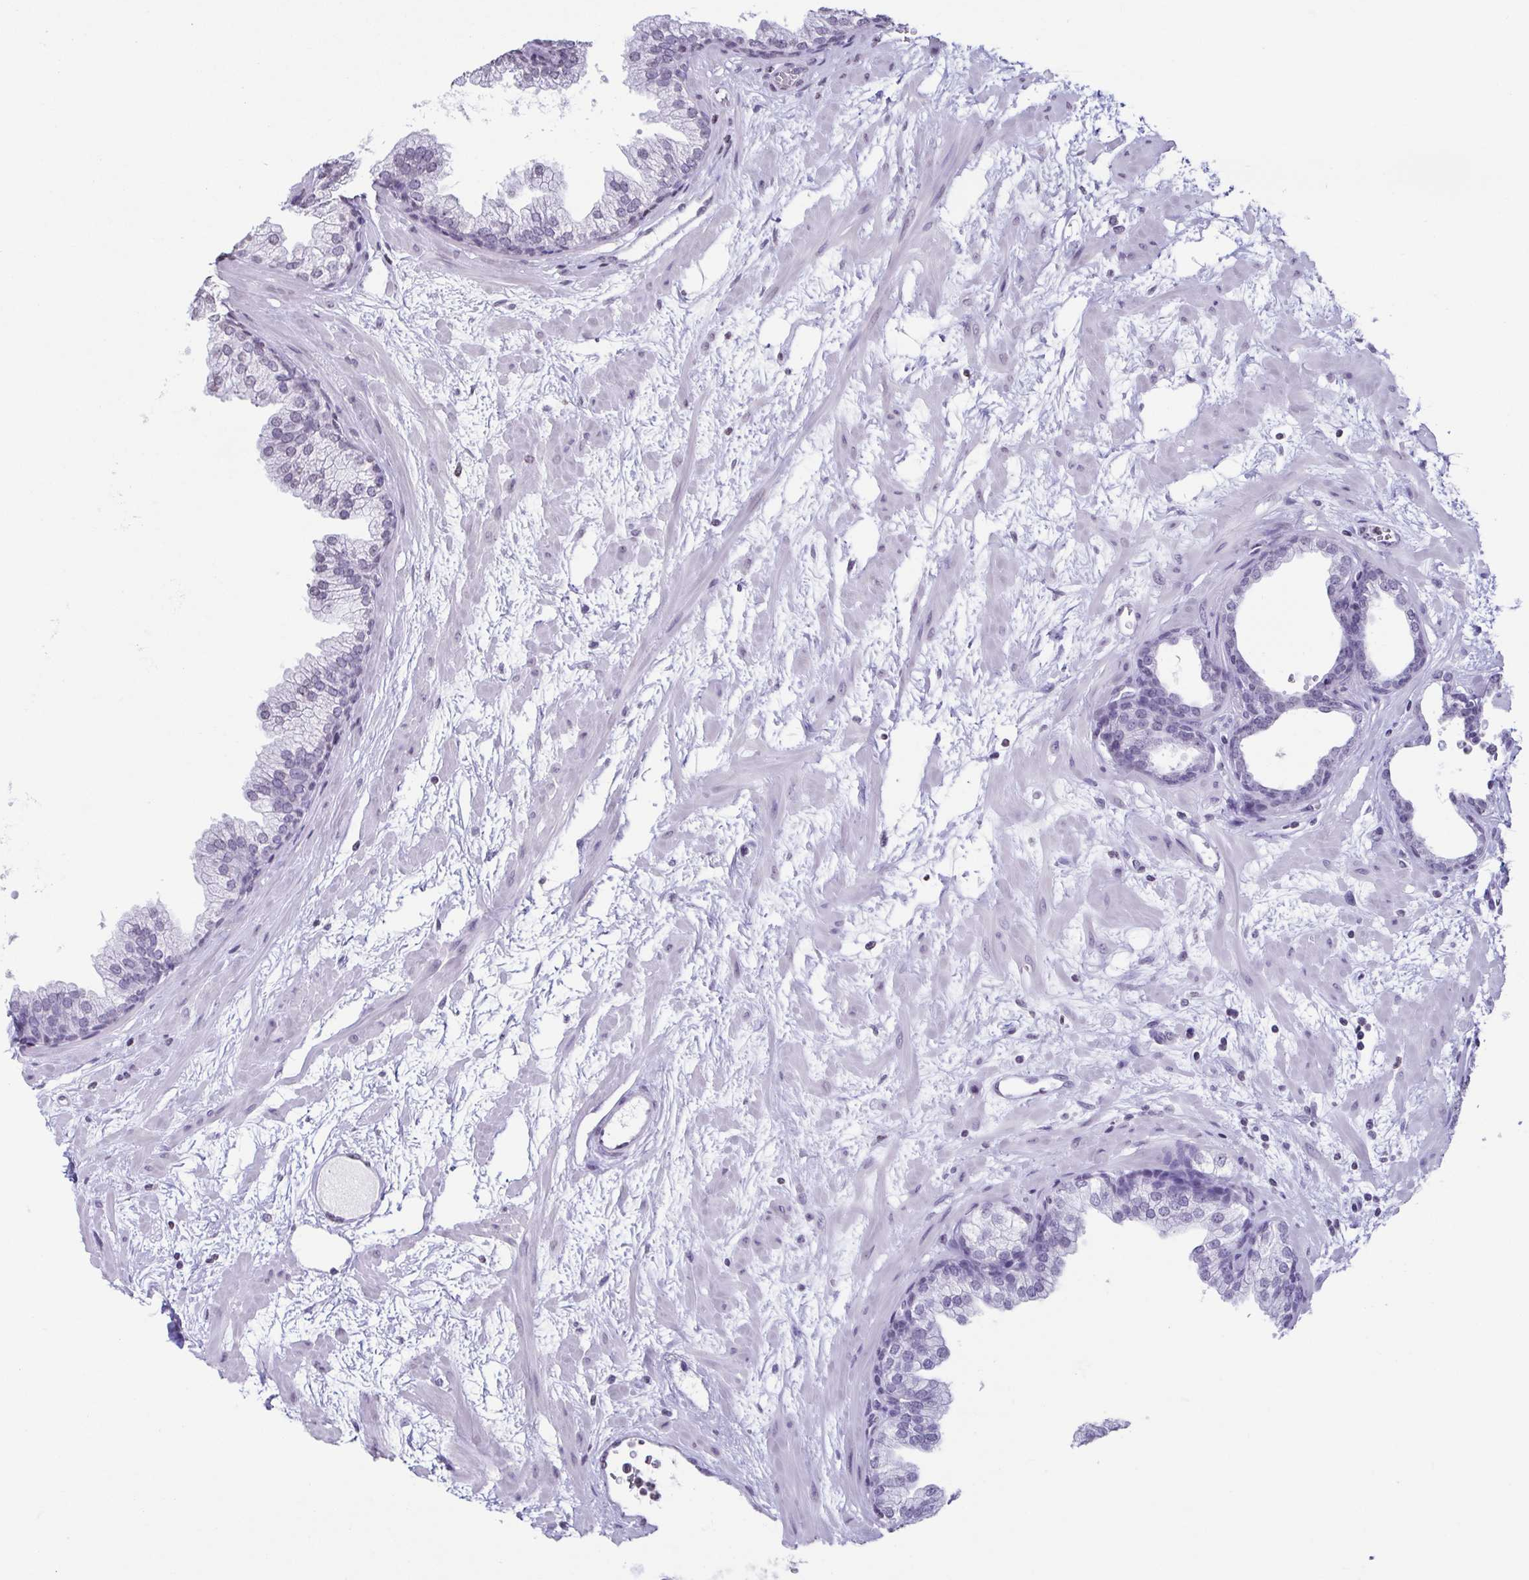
{"staining": {"intensity": "negative", "quantity": "none", "location": "none"}, "tissue": "prostate", "cell_type": "Glandular cells", "image_type": "normal", "snomed": [{"axis": "morphology", "description": "Normal tissue, NOS"}, {"axis": "topography", "description": "Prostate"}], "caption": "Immunohistochemistry image of unremarkable prostate: prostate stained with DAB (3,3'-diaminobenzidine) demonstrates no significant protein positivity in glandular cells. Nuclei are stained in blue.", "gene": "VCX2", "patient": {"sex": "male", "age": 37}}